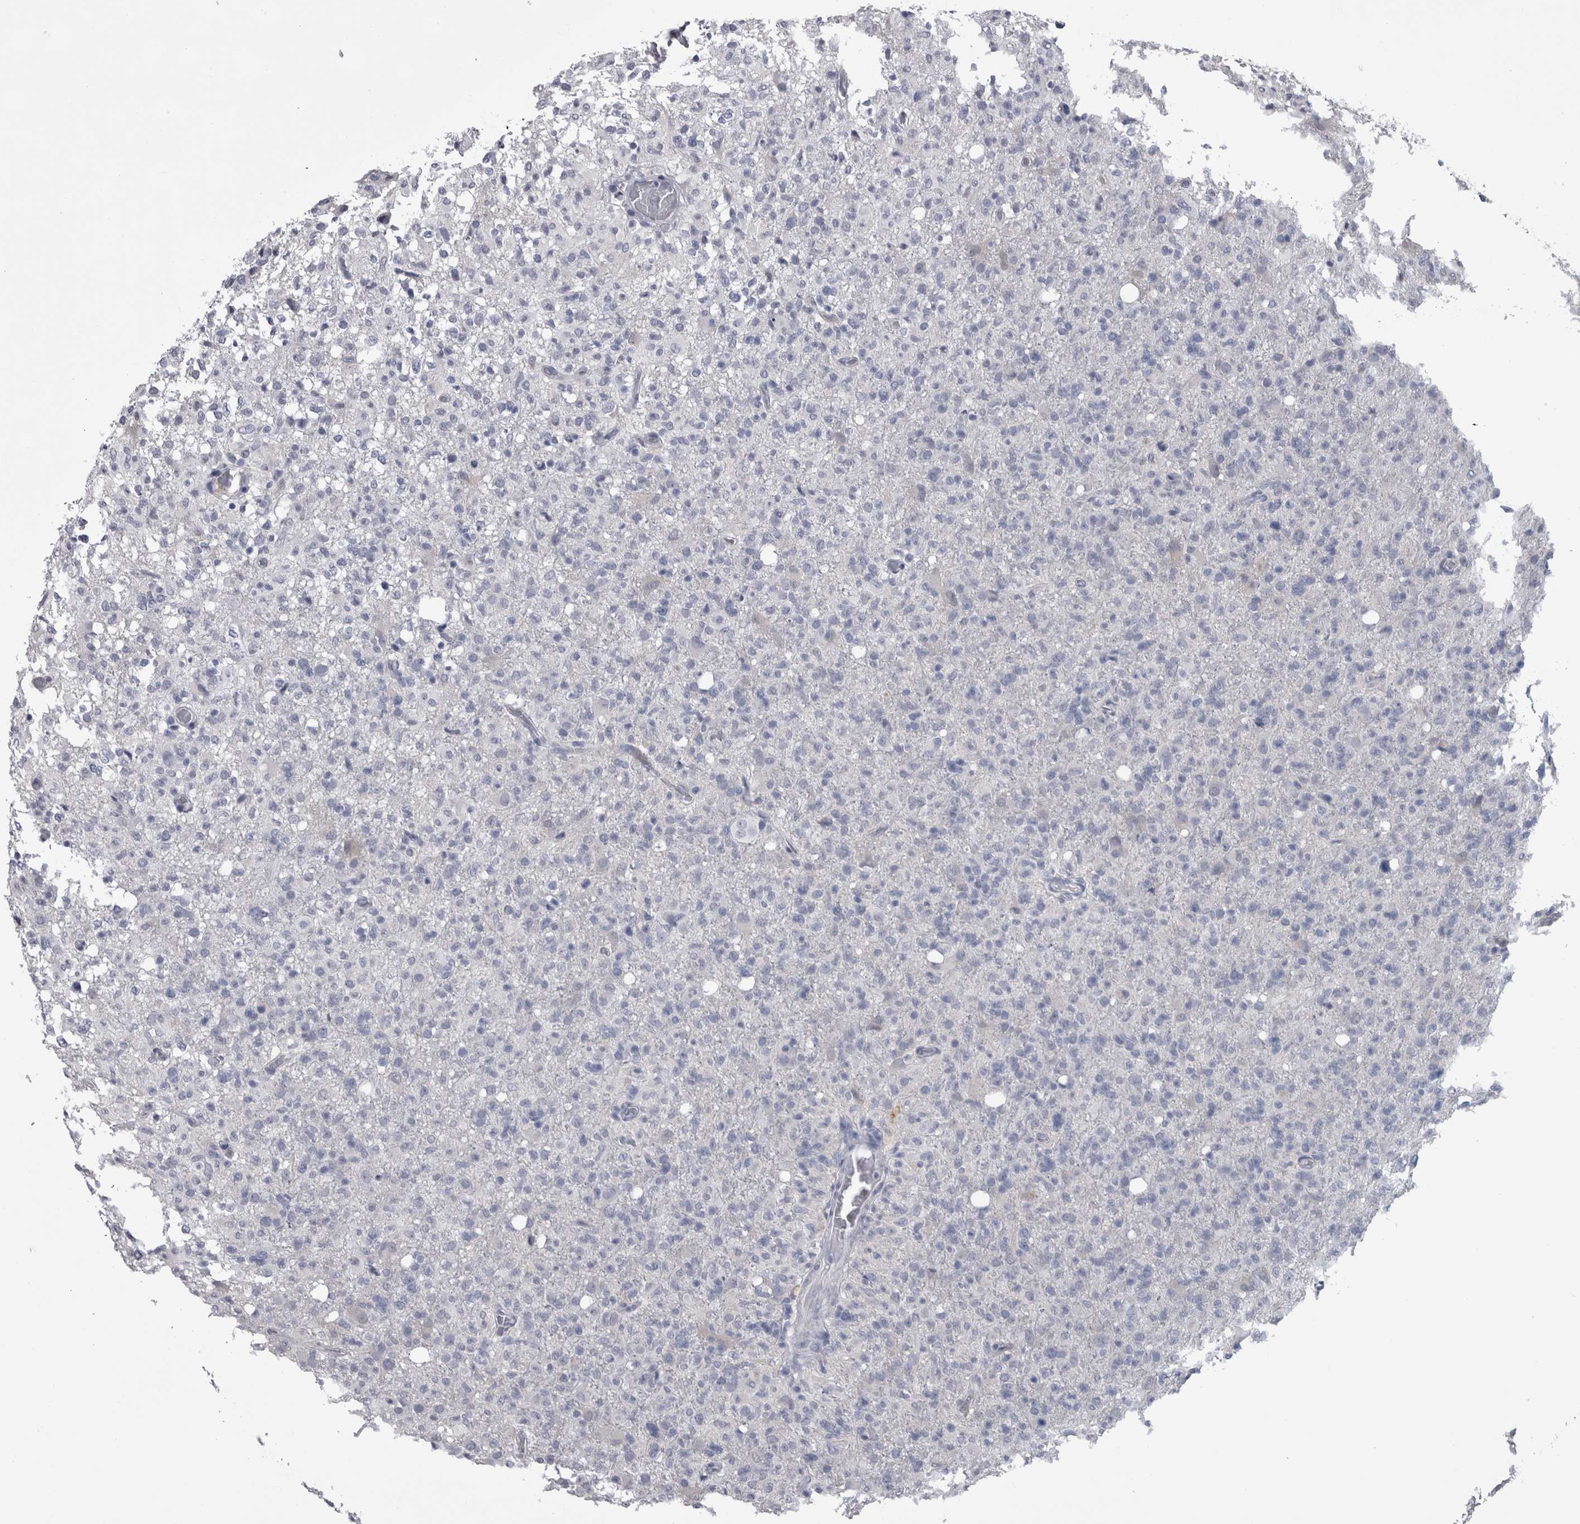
{"staining": {"intensity": "negative", "quantity": "none", "location": "none"}, "tissue": "glioma", "cell_type": "Tumor cells", "image_type": "cancer", "snomed": [{"axis": "morphology", "description": "Glioma, malignant, High grade"}, {"axis": "topography", "description": "Brain"}], "caption": "Immunohistochemistry histopathology image of neoplastic tissue: malignant glioma (high-grade) stained with DAB reveals no significant protein positivity in tumor cells.", "gene": "AFMID", "patient": {"sex": "female", "age": 57}}